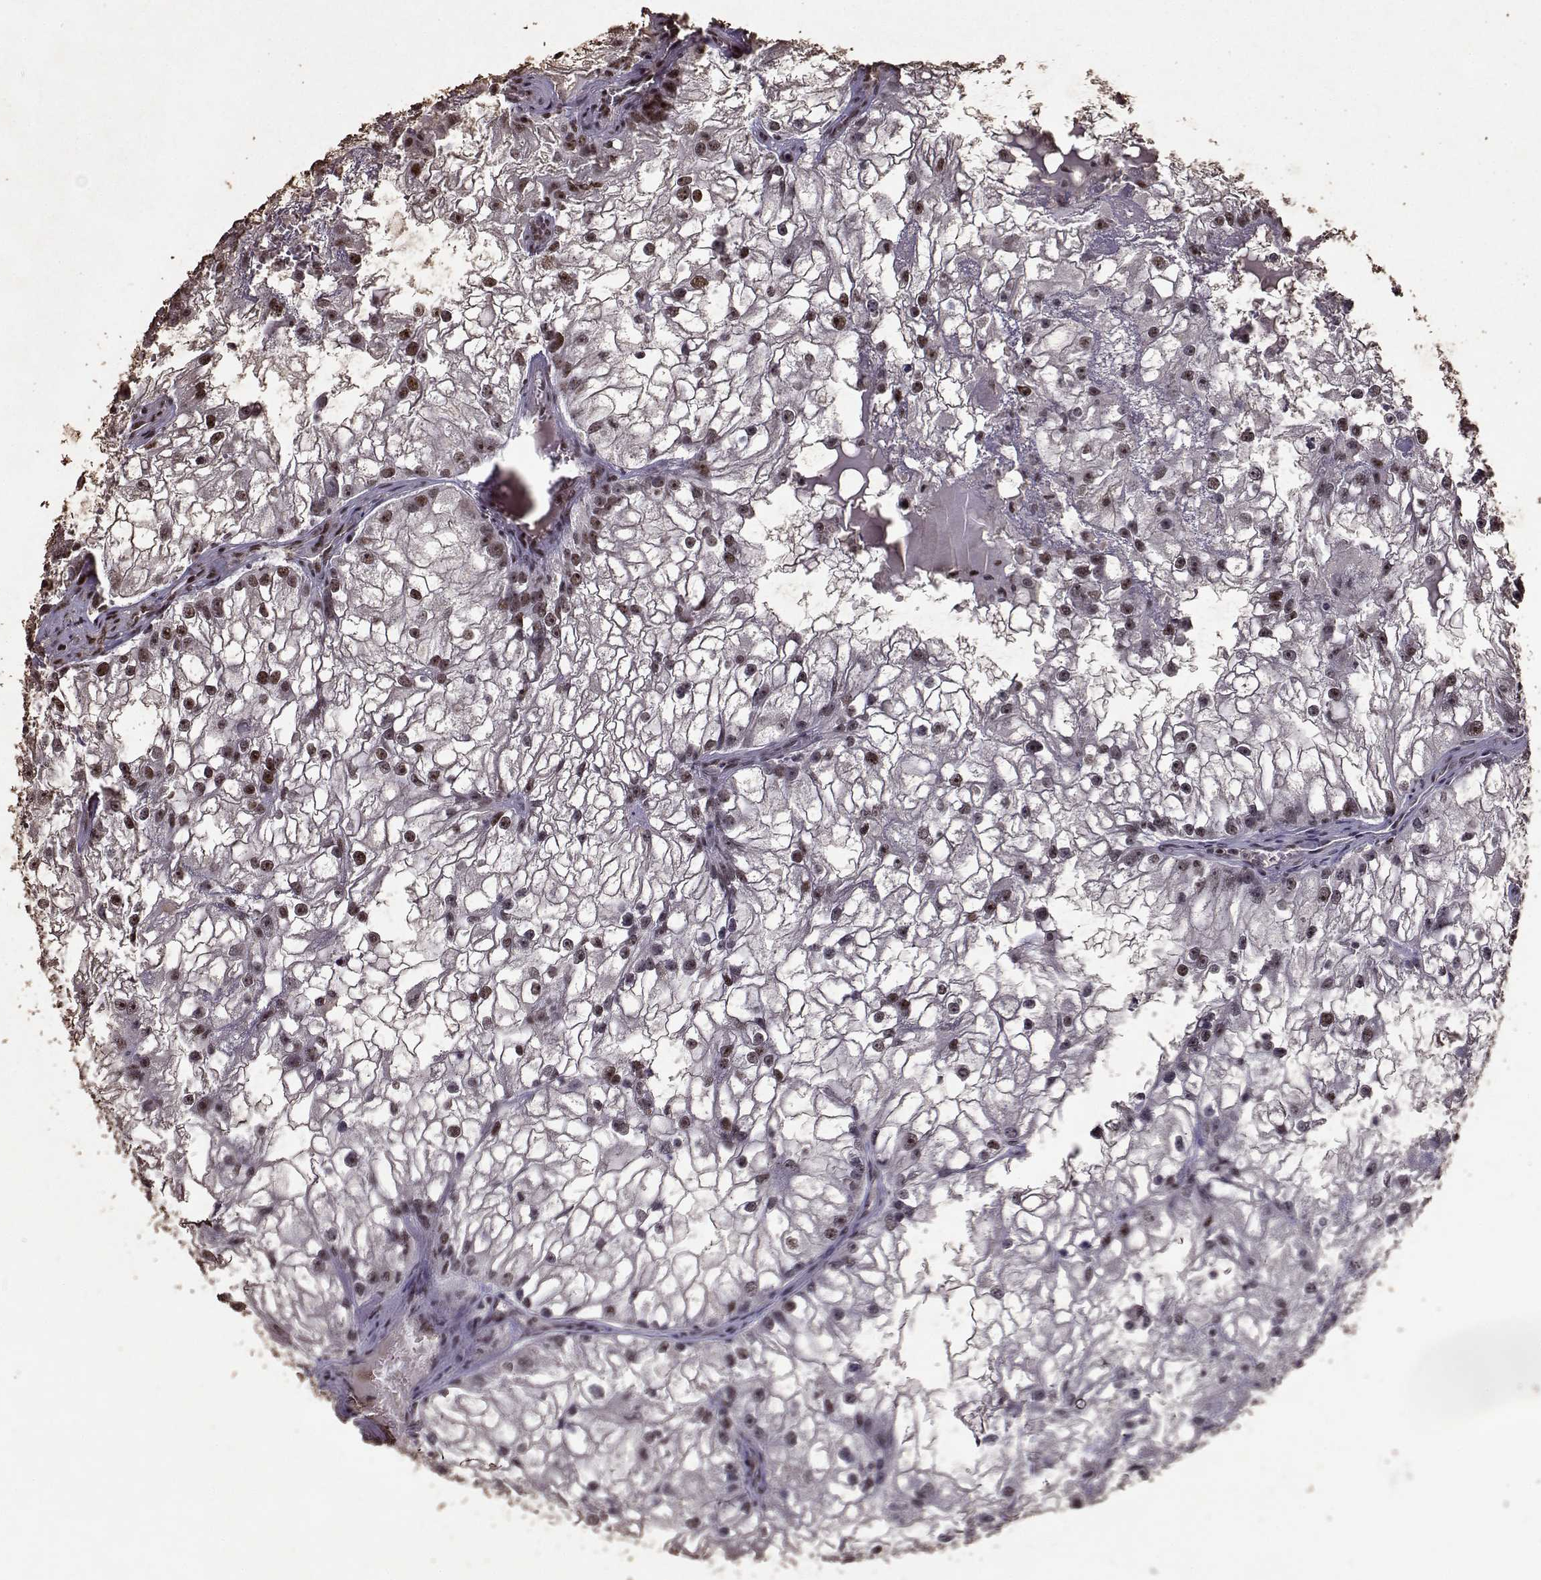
{"staining": {"intensity": "moderate", "quantity": ">75%", "location": "nuclear"}, "tissue": "renal cancer", "cell_type": "Tumor cells", "image_type": "cancer", "snomed": [{"axis": "morphology", "description": "Adenocarcinoma, NOS"}, {"axis": "topography", "description": "Kidney"}], "caption": "DAB immunohistochemical staining of renal cancer reveals moderate nuclear protein expression in approximately >75% of tumor cells. The protein of interest is shown in brown color, while the nuclei are stained blue.", "gene": "TOE1", "patient": {"sex": "male", "age": 59}}